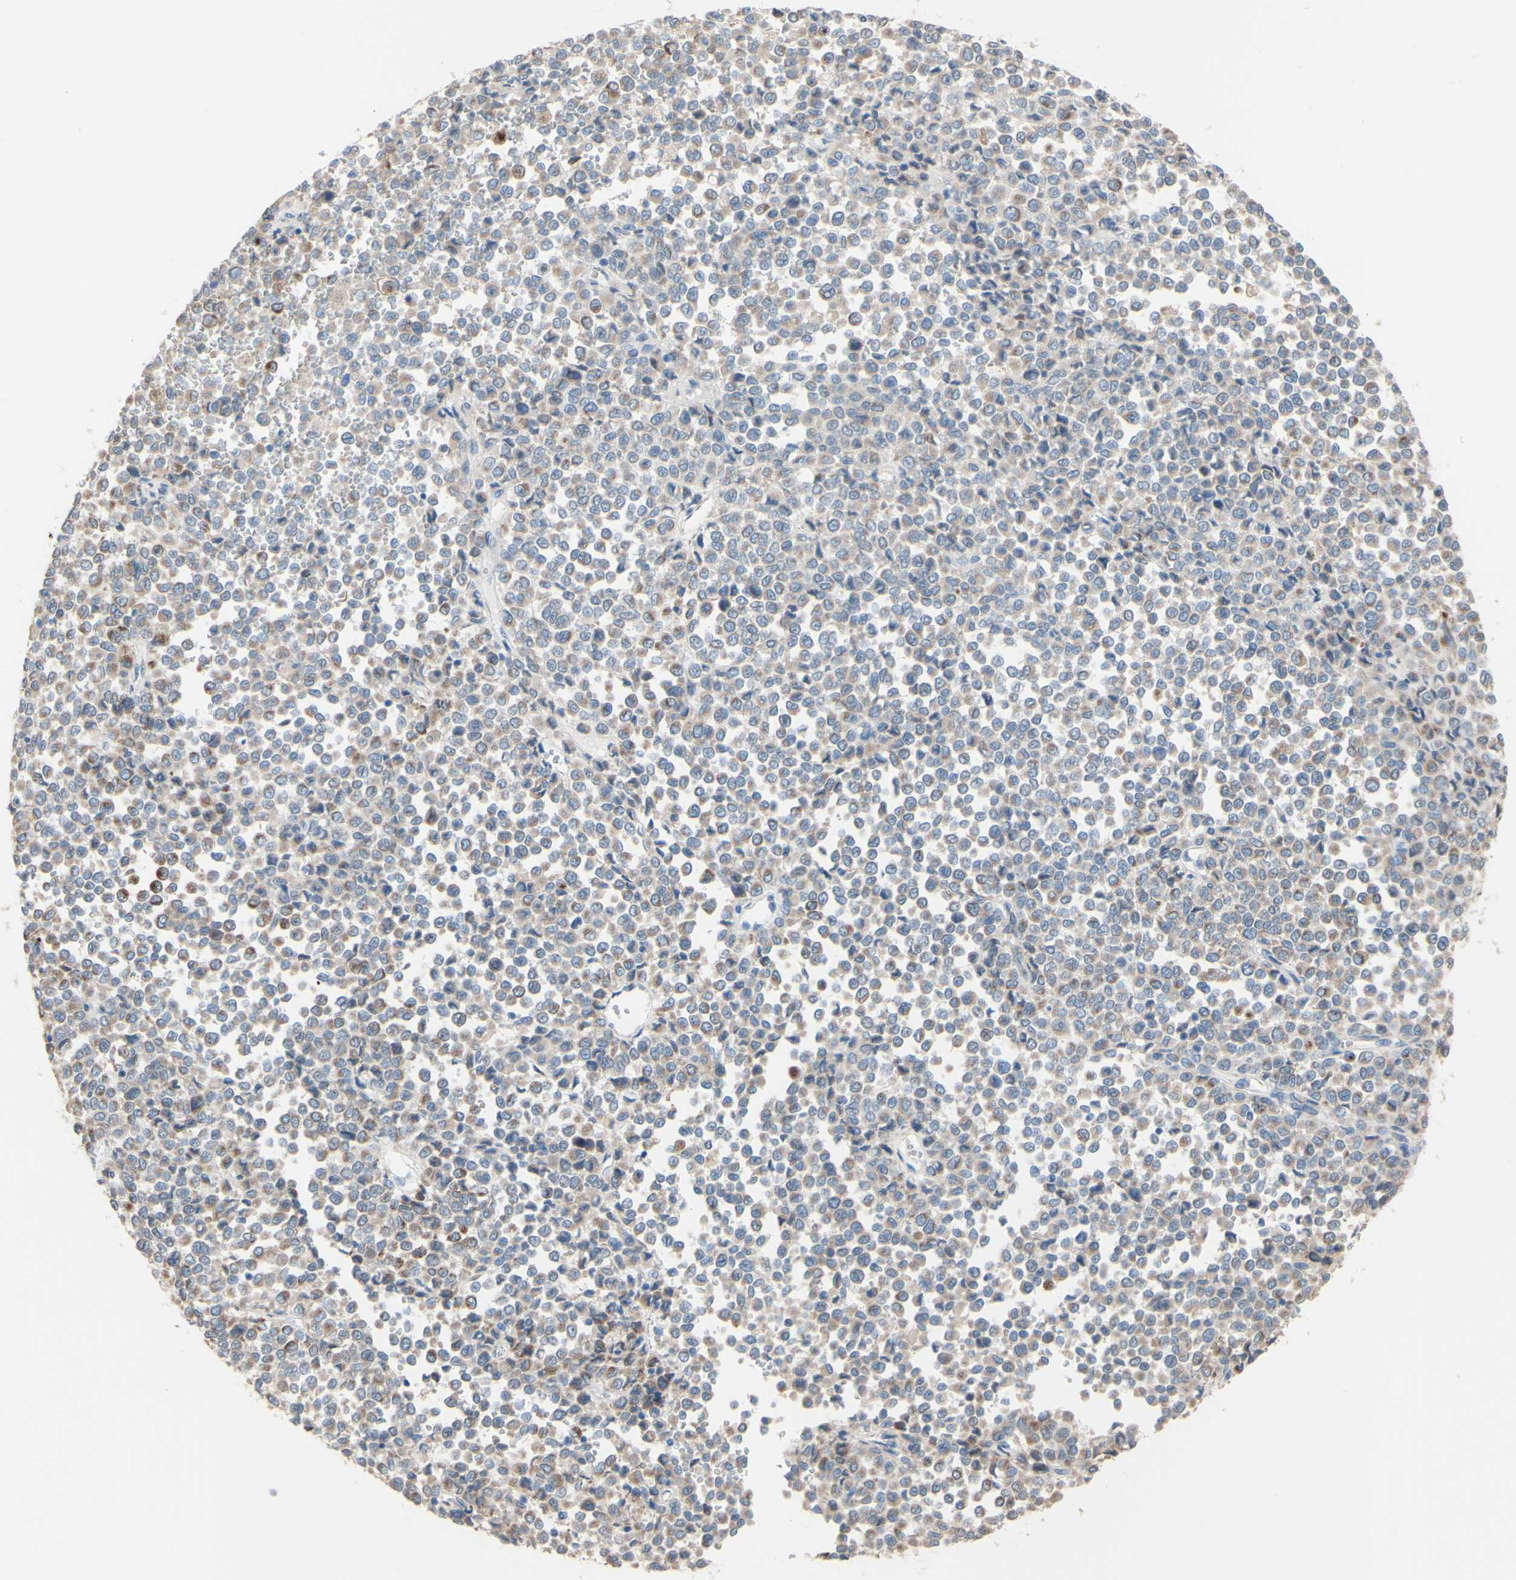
{"staining": {"intensity": "weak", "quantity": ">75%", "location": "cytoplasmic/membranous"}, "tissue": "melanoma", "cell_type": "Tumor cells", "image_type": "cancer", "snomed": [{"axis": "morphology", "description": "Malignant melanoma, Metastatic site"}, {"axis": "topography", "description": "Pancreas"}], "caption": "This is a photomicrograph of IHC staining of melanoma, which shows weak expression in the cytoplasmic/membranous of tumor cells.", "gene": "AGPAT5", "patient": {"sex": "female", "age": 30}}